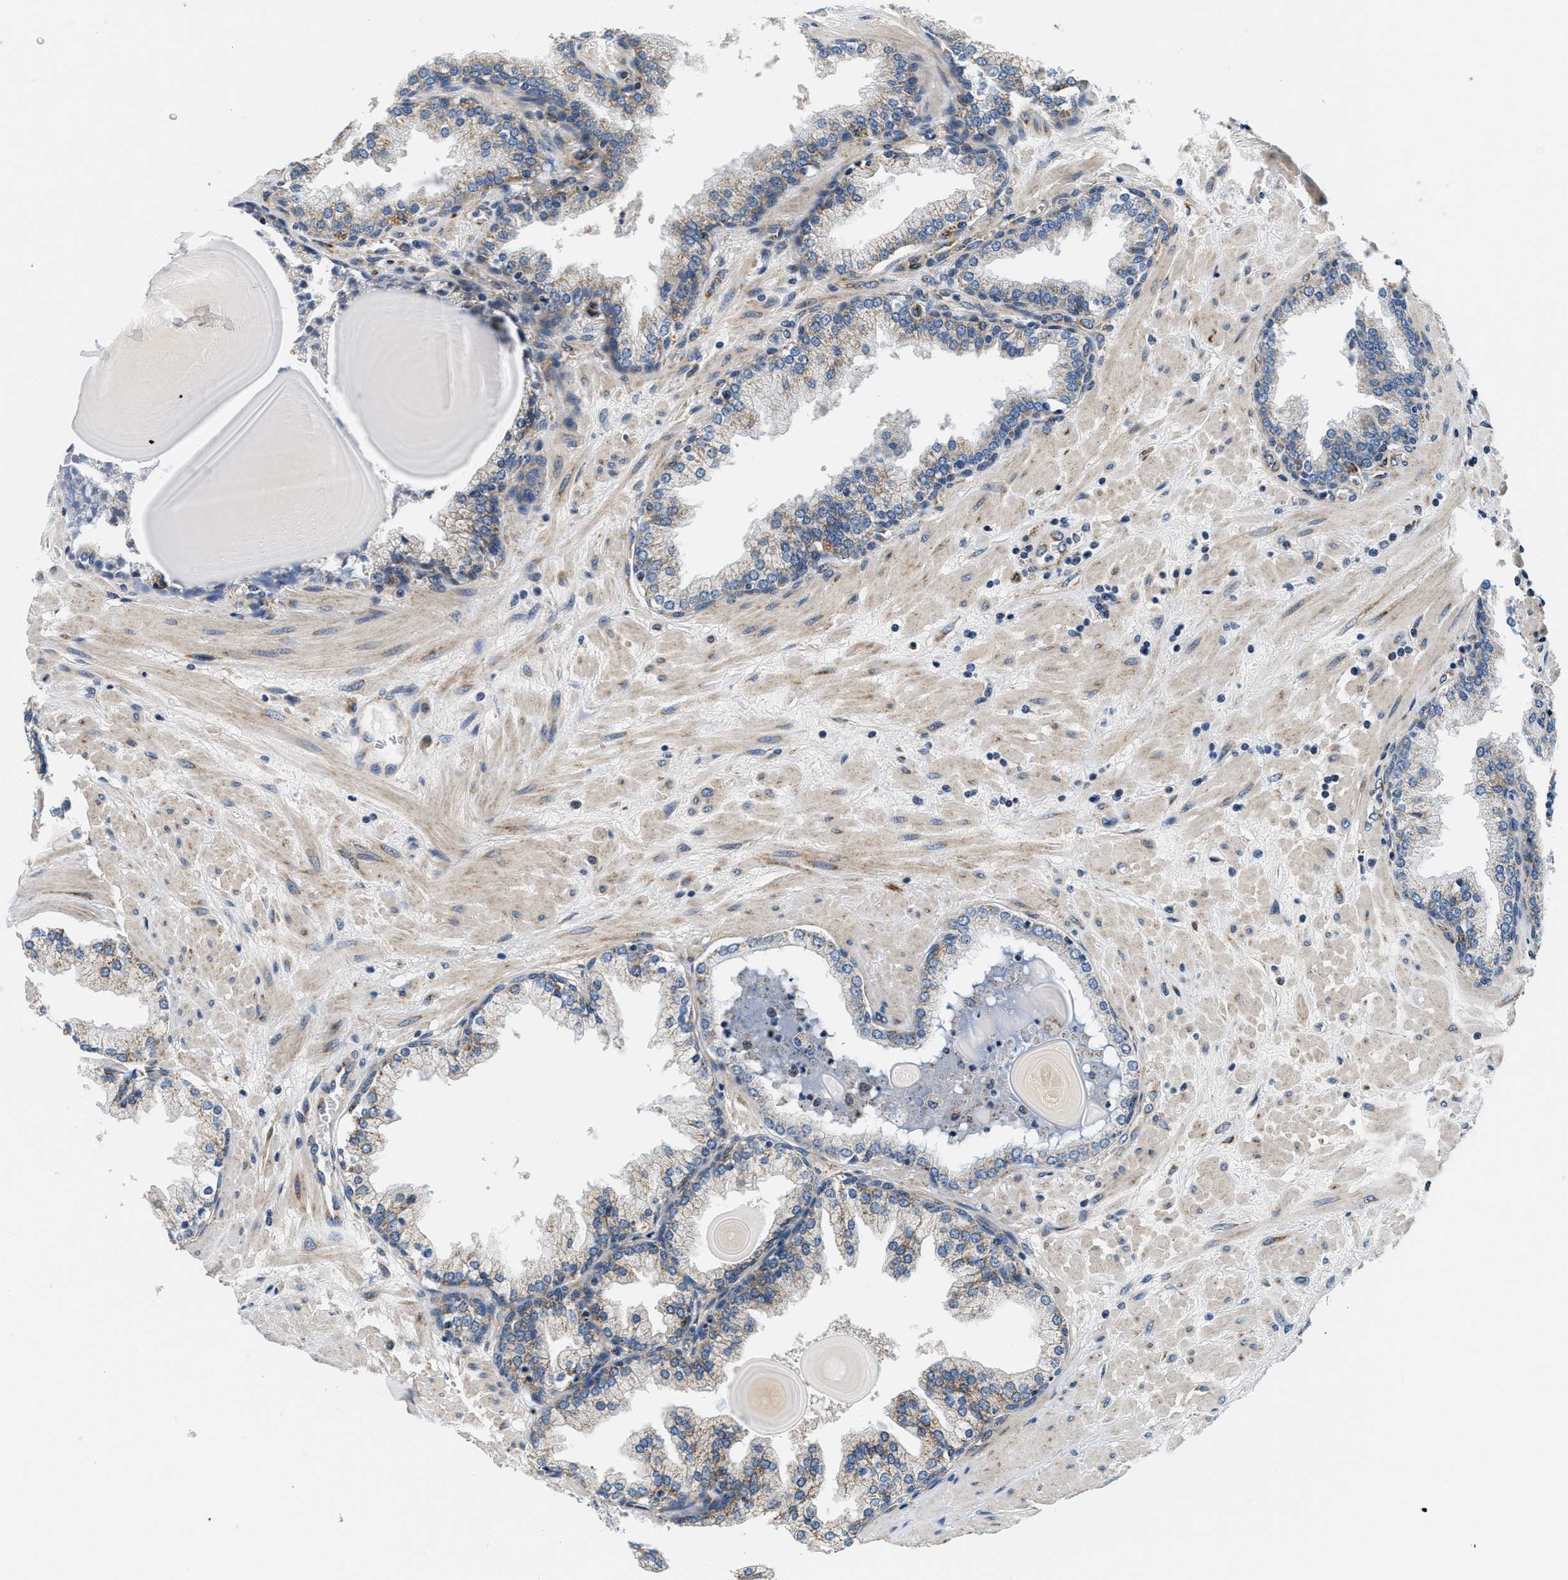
{"staining": {"intensity": "weak", "quantity": ">75%", "location": "cytoplasmic/membranous"}, "tissue": "prostate", "cell_type": "Glandular cells", "image_type": "normal", "snomed": [{"axis": "morphology", "description": "Normal tissue, NOS"}, {"axis": "topography", "description": "Prostate"}], "caption": "Glandular cells reveal low levels of weak cytoplasmic/membranous expression in about >75% of cells in normal human prostate. The protein is shown in brown color, while the nuclei are stained blue.", "gene": "SAMD4B", "patient": {"sex": "male", "age": 51}}